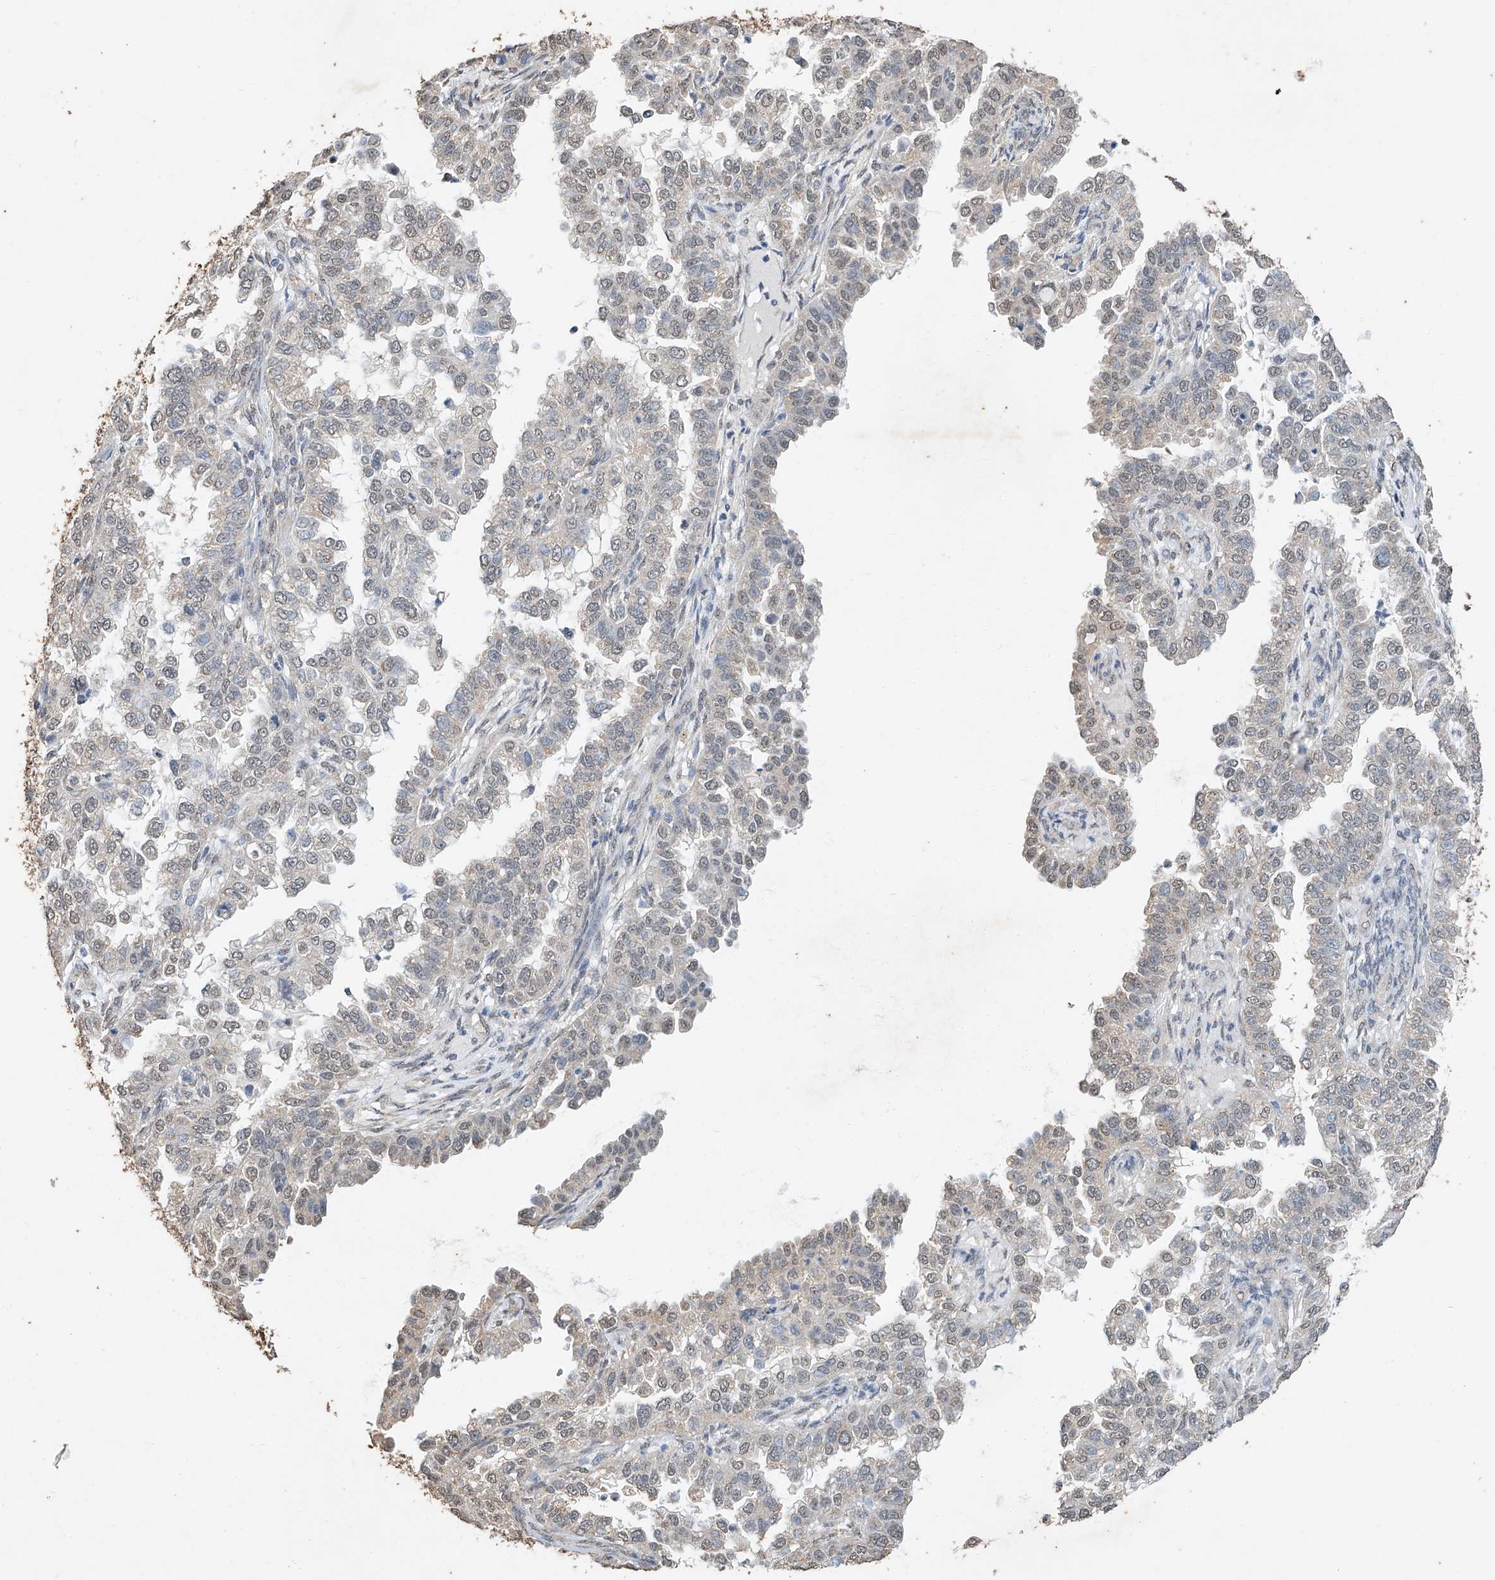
{"staining": {"intensity": "negative", "quantity": "none", "location": "none"}, "tissue": "endometrial cancer", "cell_type": "Tumor cells", "image_type": "cancer", "snomed": [{"axis": "morphology", "description": "Adenocarcinoma, NOS"}, {"axis": "topography", "description": "Endometrium"}], "caption": "Endometrial adenocarcinoma stained for a protein using IHC reveals no expression tumor cells.", "gene": "CERS4", "patient": {"sex": "female", "age": 85}}